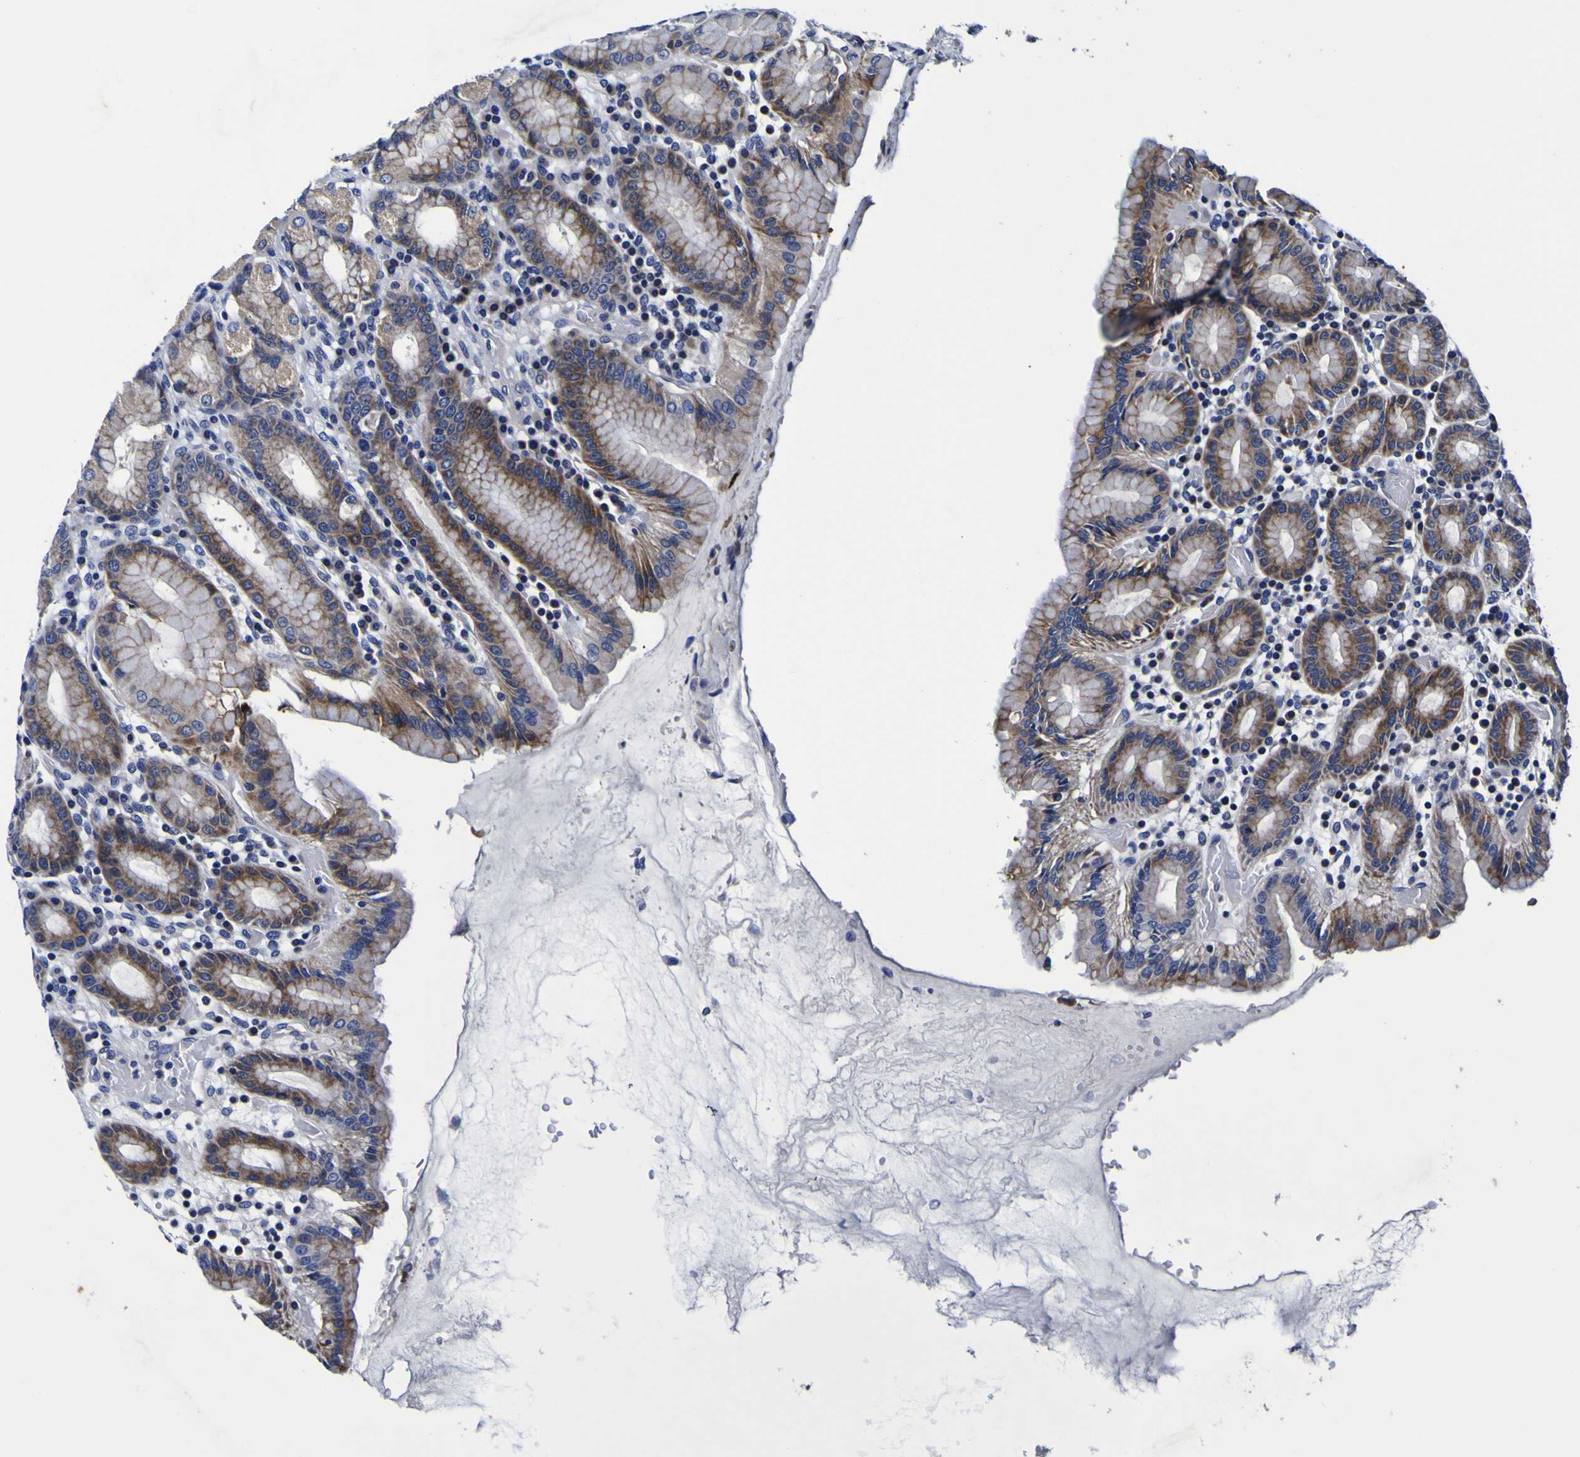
{"staining": {"intensity": "moderate", "quantity": ">75%", "location": "cytoplasmic/membranous"}, "tissue": "stomach", "cell_type": "Glandular cells", "image_type": "normal", "snomed": [{"axis": "morphology", "description": "Normal tissue, NOS"}, {"axis": "topography", "description": "Stomach, upper"}], "caption": "Glandular cells display moderate cytoplasmic/membranous positivity in approximately >75% of cells in benign stomach. (brown staining indicates protein expression, while blue staining denotes nuclei).", "gene": "PDLIM4", "patient": {"sex": "male", "age": 68}}